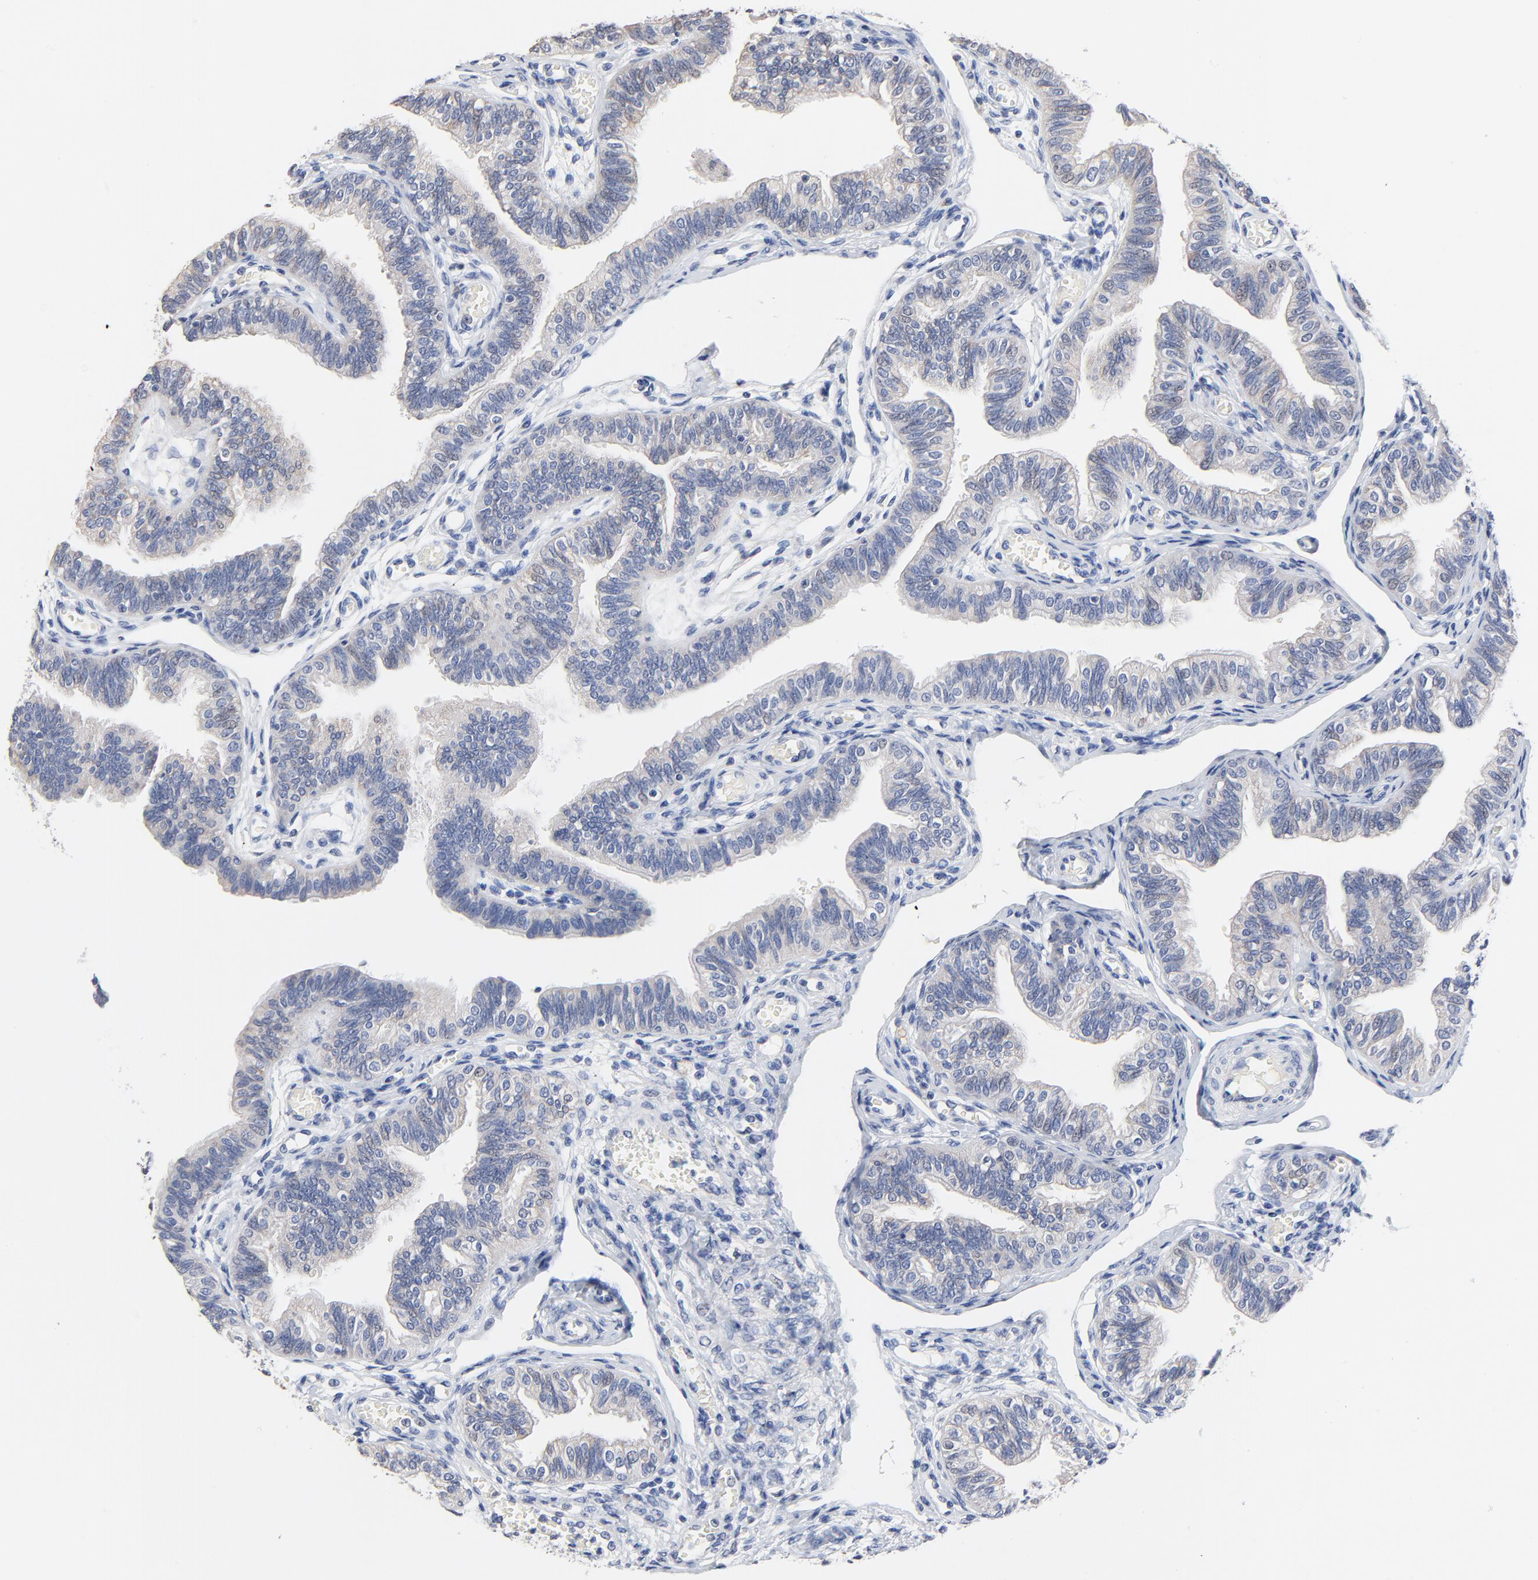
{"staining": {"intensity": "negative", "quantity": "none", "location": "none"}, "tissue": "fallopian tube", "cell_type": "Glandular cells", "image_type": "normal", "snomed": [{"axis": "morphology", "description": "Normal tissue, NOS"}, {"axis": "morphology", "description": "Dermoid, NOS"}, {"axis": "topography", "description": "Fallopian tube"}], "caption": "Immunohistochemistry of unremarkable fallopian tube shows no positivity in glandular cells.", "gene": "FBXL5", "patient": {"sex": "female", "age": 33}}